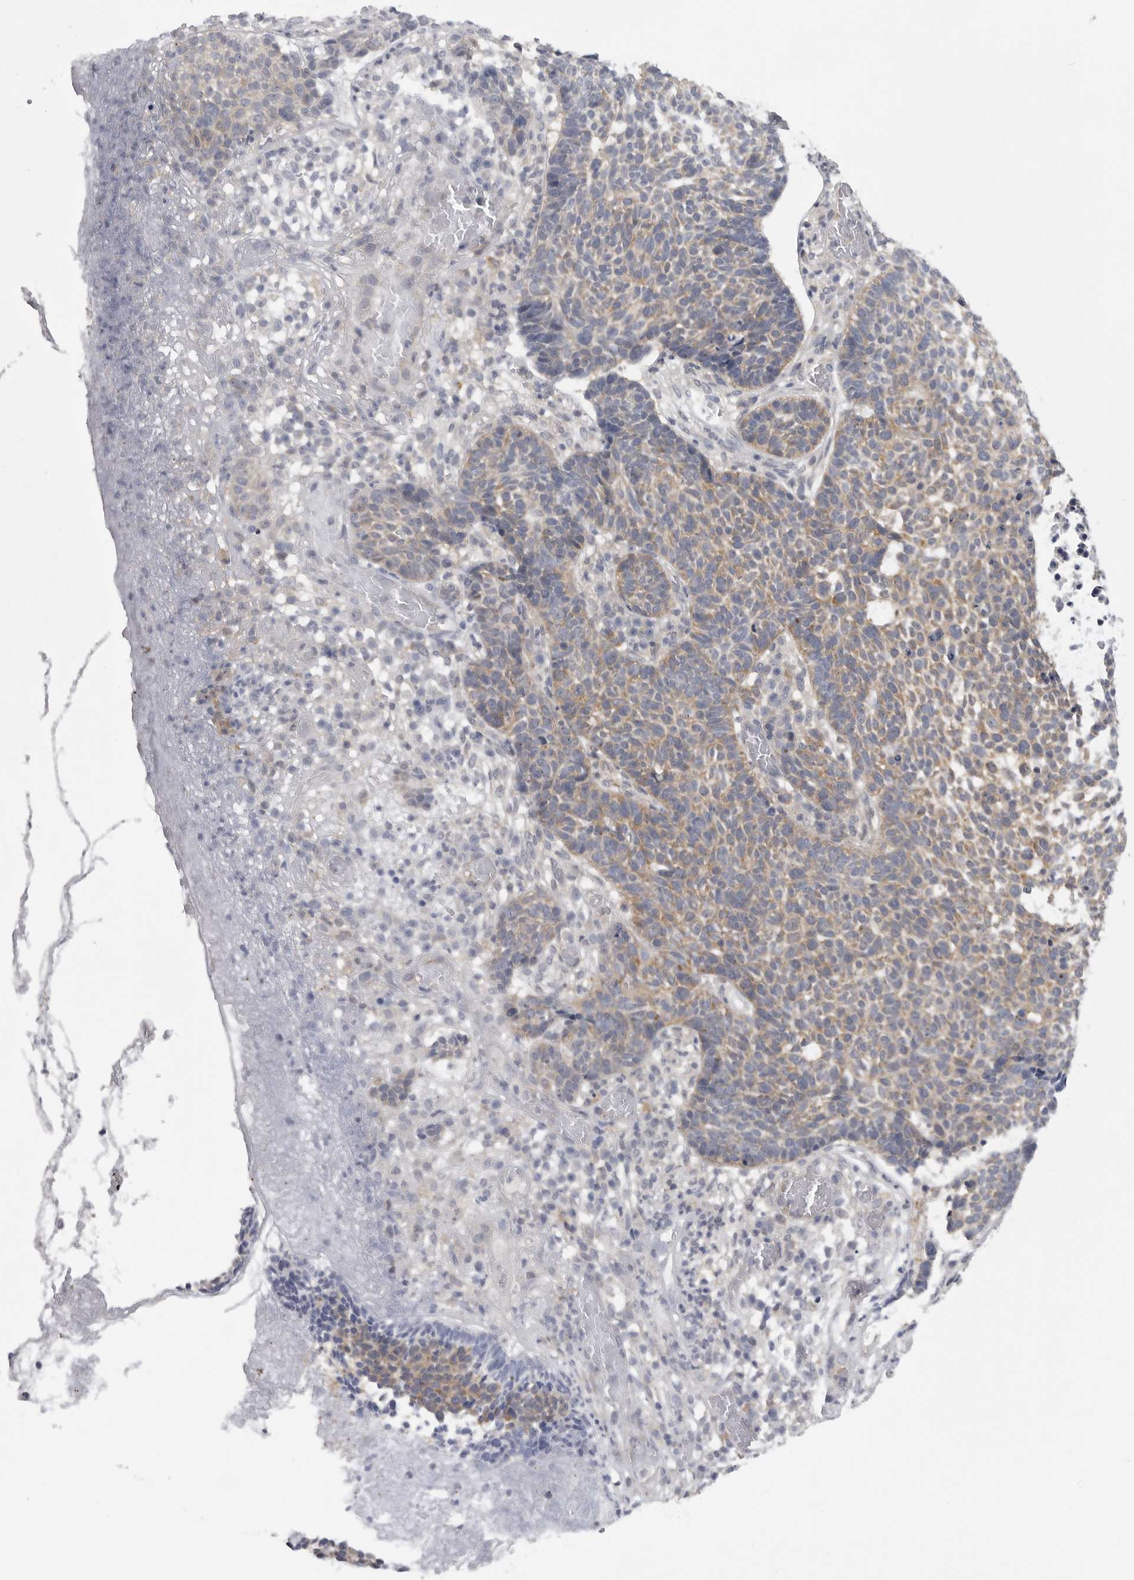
{"staining": {"intensity": "moderate", "quantity": "25%-75%", "location": "cytoplasmic/membranous"}, "tissue": "skin cancer", "cell_type": "Tumor cells", "image_type": "cancer", "snomed": [{"axis": "morphology", "description": "Basal cell carcinoma"}, {"axis": "topography", "description": "Skin"}], "caption": "Protein expression analysis of human basal cell carcinoma (skin) reveals moderate cytoplasmic/membranous staining in about 25%-75% of tumor cells.", "gene": "CACYBP", "patient": {"sex": "male", "age": 85}}